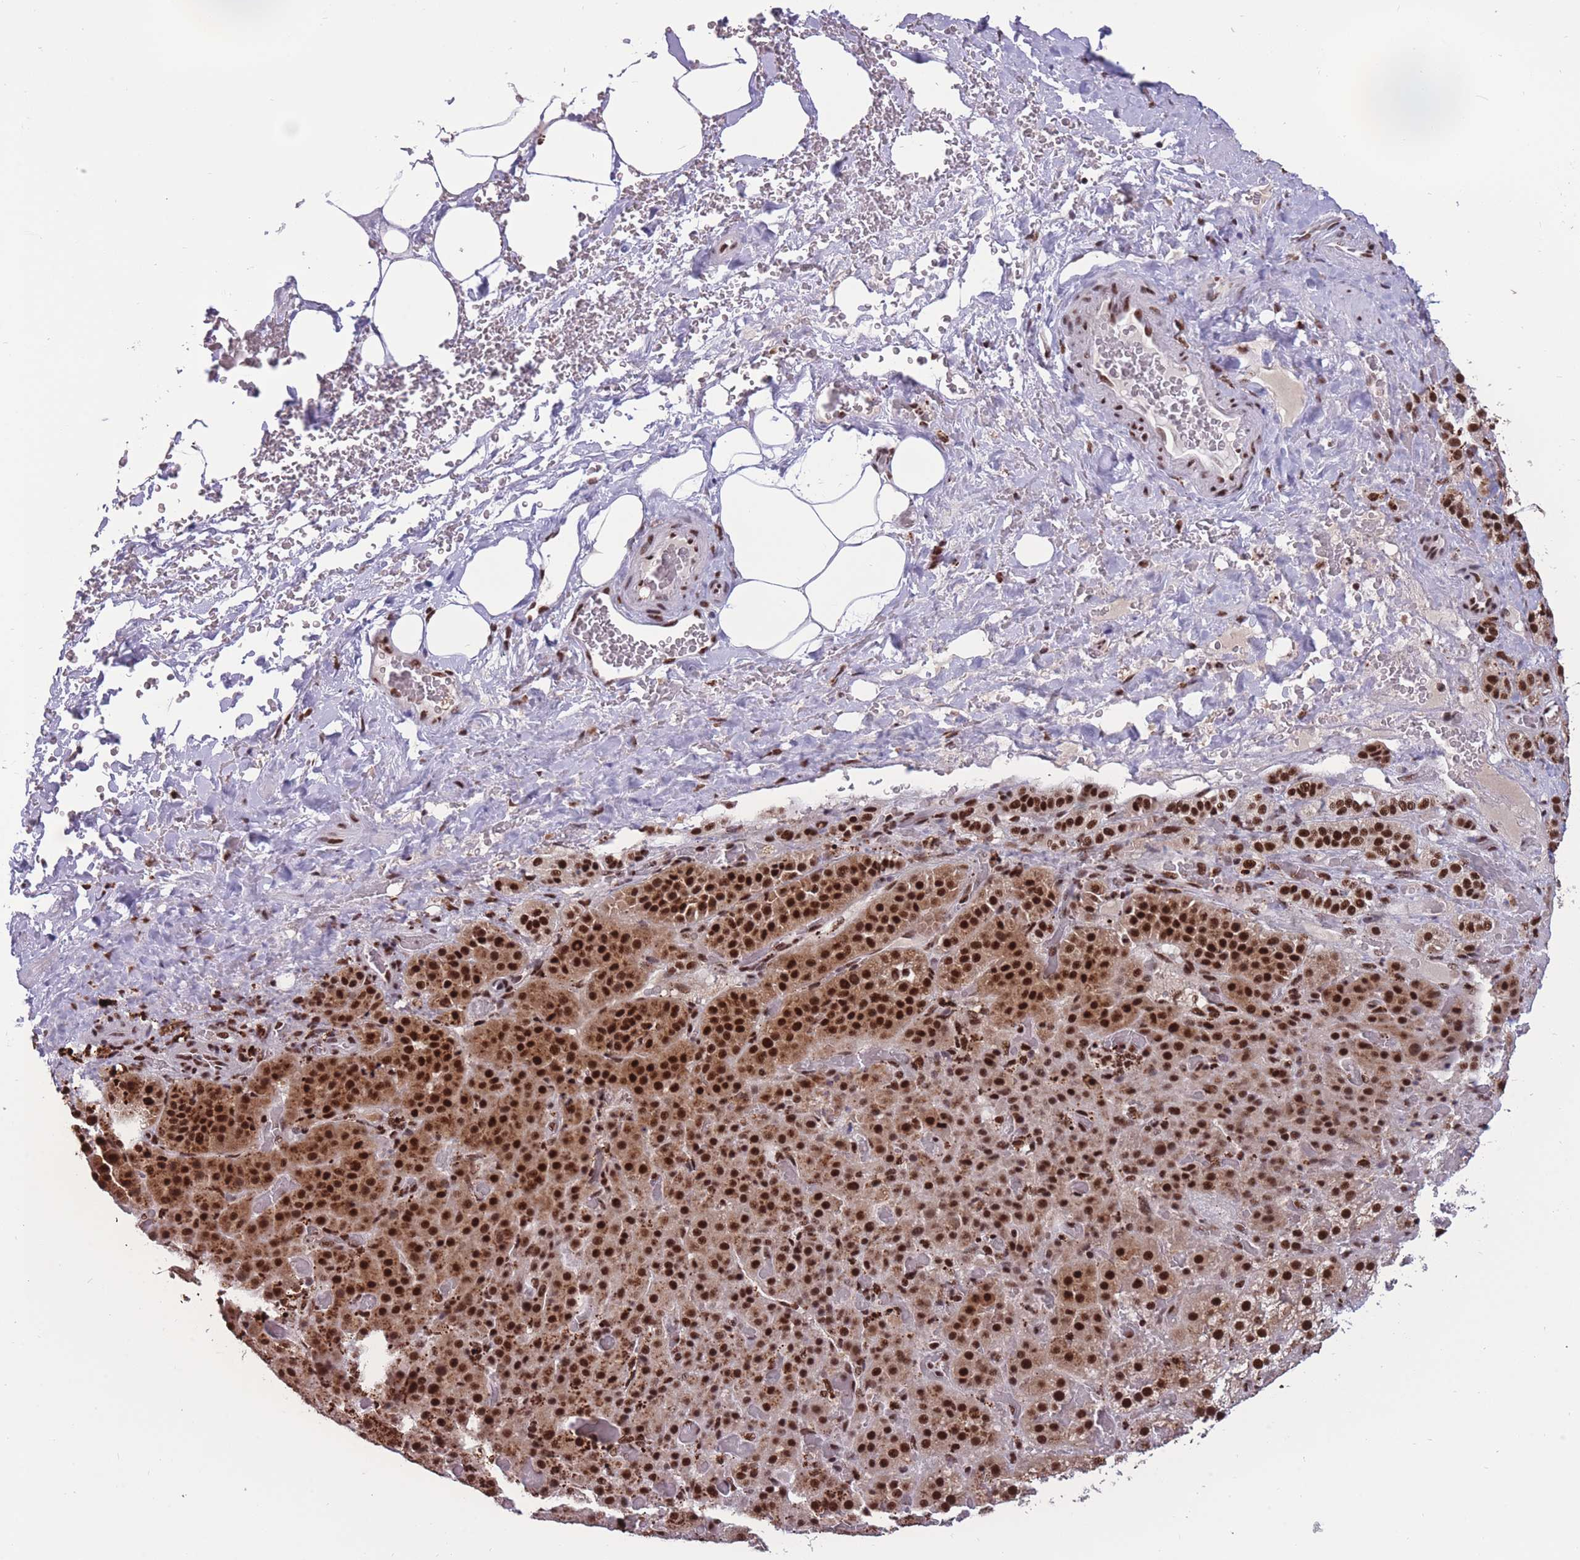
{"staining": {"intensity": "strong", "quantity": ">75%", "location": "cytoplasmic/membranous,nuclear"}, "tissue": "adrenal gland", "cell_type": "Glandular cells", "image_type": "normal", "snomed": [{"axis": "morphology", "description": "Normal tissue, NOS"}, {"axis": "topography", "description": "Adrenal gland"}], "caption": "IHC micrograph of benign adrenal gland: adrenal gland stained using immunohistochemistry (IHC) reveals high levels of strong protein expression localized specifically in the cytoplasmic/membranous,nuclear of glandular cells, appearing as a cytoplasmic/membranous,nuclear brown color.", "gene": "PRPF19", "patient": {"sex": "male", "age": 57}}